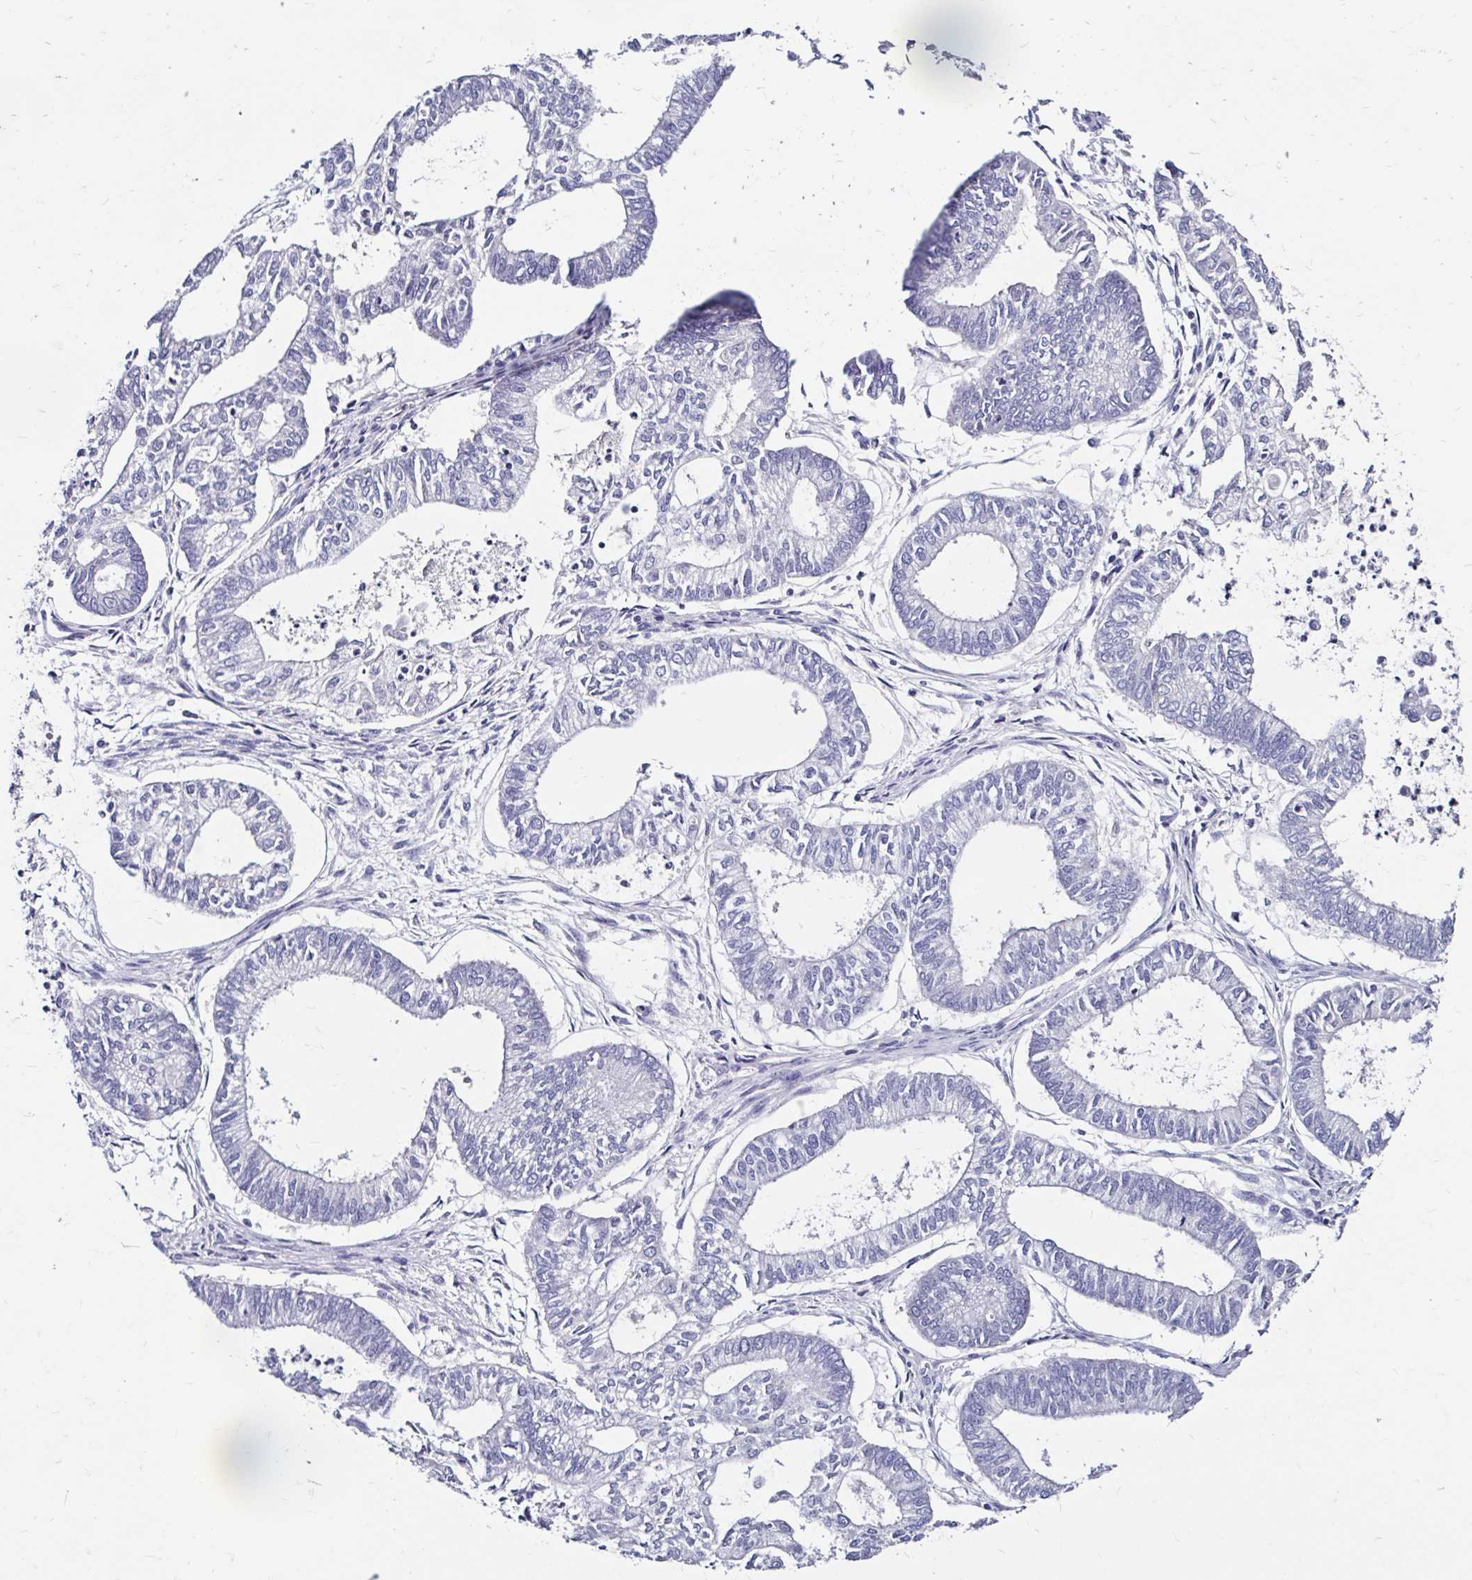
{"staining": {"intensity": "negative", "quantity": "none", "location": "none"}, "tissue": "ovarian cancer", "cell_type": "Tumor cells", "image_type": "cancer", "snomed": [{"axis": "morphology", "description": "Carcinoma, endometroid"}, {"axis": "topography", "description": "Ovary"}], "caption": "This is an immunohistochemistry image of human endometroid carcinoma (ovarian). There is no staining in tumor cells.", "gene": "SCG3", "patient": {"sex": "female", "age": 64}}